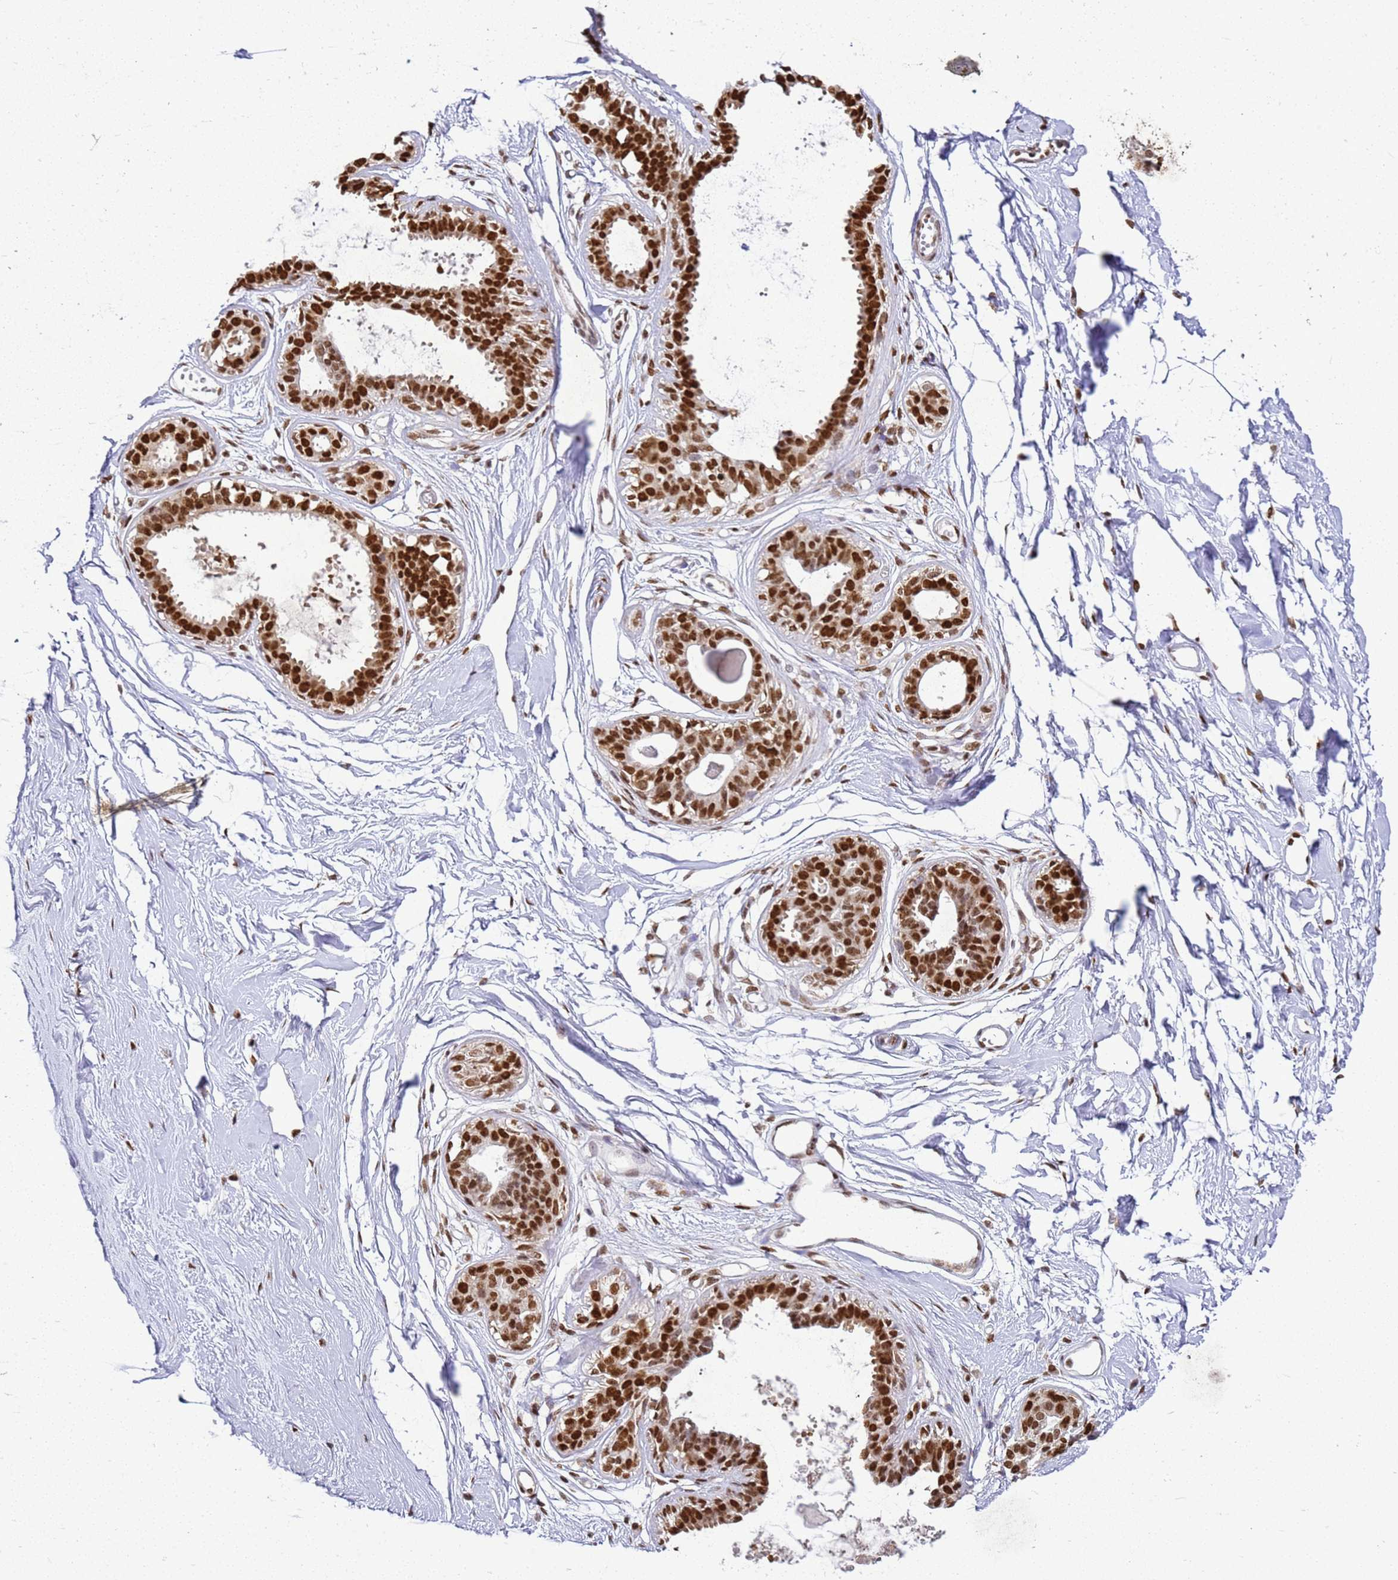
{"staining": {"intensity": "moderate", "quantity": "<25%", "location": "nuclear"}, "tissue": "breast", "cell_type": "Adipocytes", "image_type": "normal", "snomed": [{"axis": "morphology", "description": "Normal tissue, NOS"}, {"axis": "topography", "description": "Breast"}], "caption": "Brown immunohistochemical staining in benign breast demonstrates moderate nuclear staining in approximately <25% of adipocytes.", "gene": "APEX1", "patient": {"sex": "female", "age": 45}}